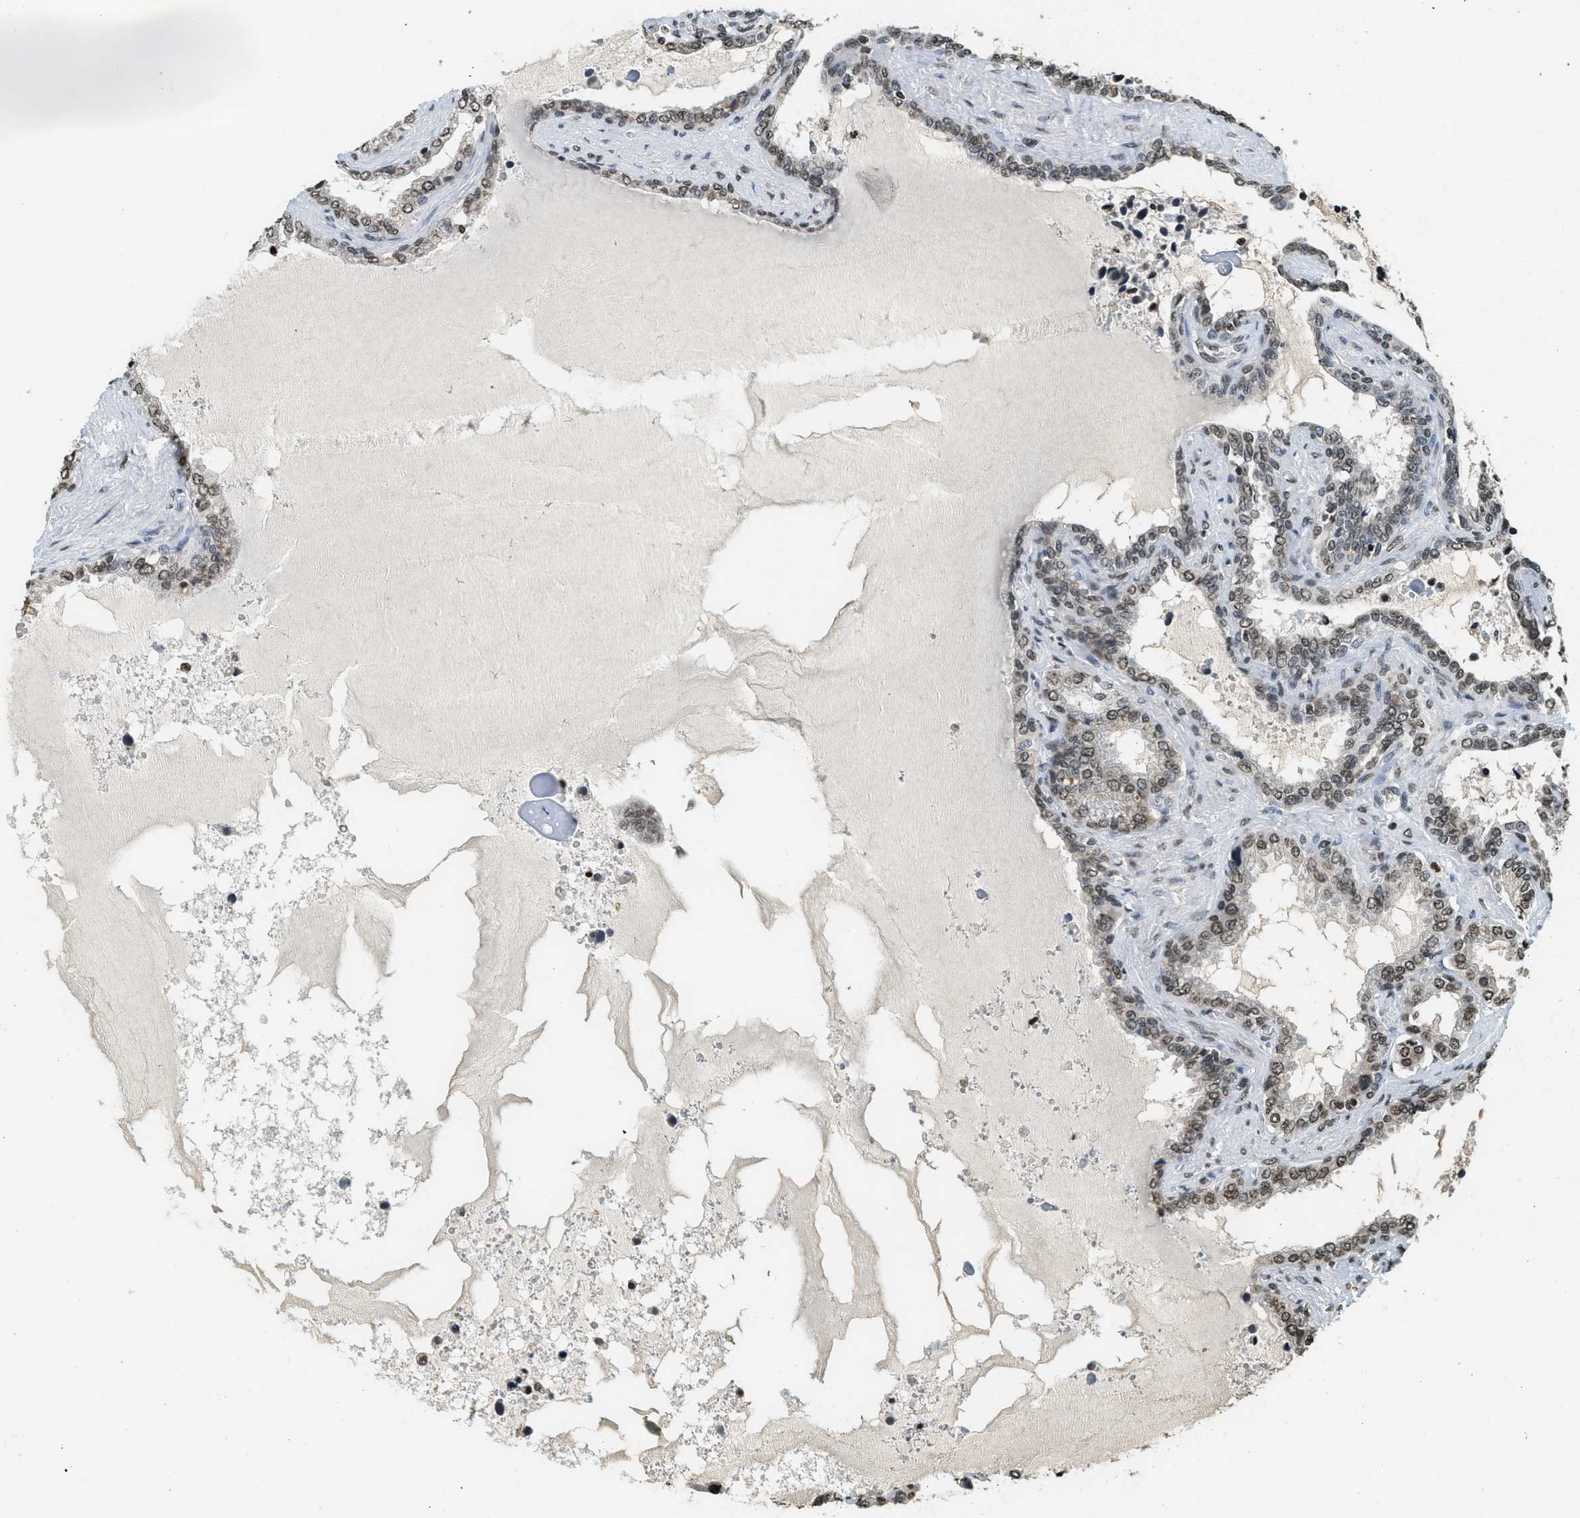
{"staining": {"intensity": "moderate", "quantity": ">75%", "location": "nuclear"}, "tissue": "seminal vesicle", "cell_type": "Glandular cells", "image_type": "normal", "snomed": [{"axis": "morphology", "description": "Normal tissue, NOS"}, {"axis": "topography", "description": "Seminal veicle"}], "caption": "Glandular cells demonstrate medium levels of moderate nuclear staining in about >75% of cells in unremarkable seminal vesicle.", "gene": "LDB2", "patient": {"sex": "male", "age": 46}}